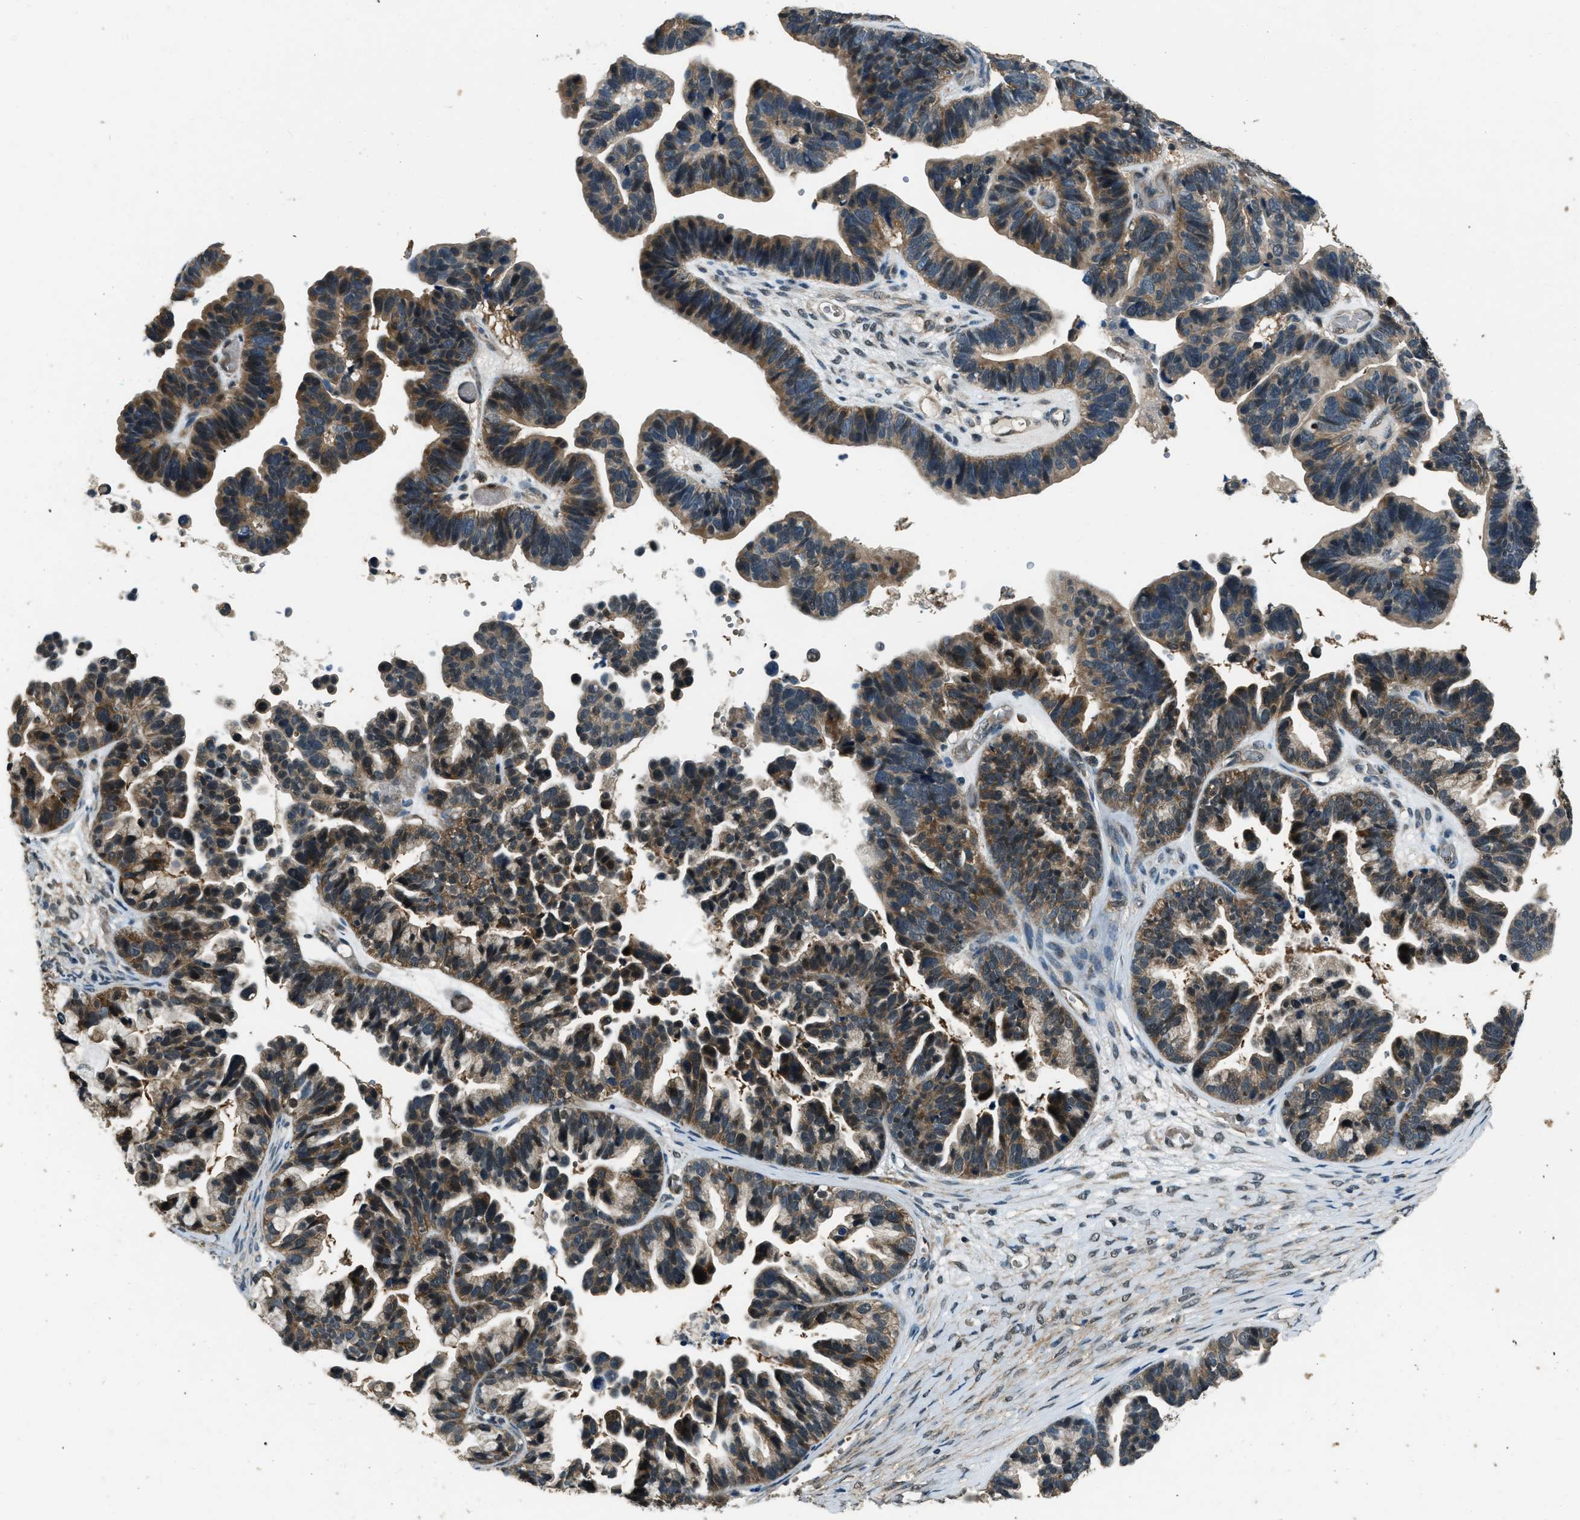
{"staining": {"intensity": "moderate", "quantity": ">75%", "location": "cytoplasmic/membranous"}, "tissue": "ovarian cancer", "cell_type": "Tumor cells", "image_type": "cancer", "snomed": [{"axis": "morphology", "description": "Cystadenocarcinoma, serous, NOS"}, {"axis": "topography", "description": "Ovary"}], "caption": "Tumor cells show moderate cytoplasmic/membranous expression in about >75% of cells in ovarian serous cystadenocarcinoma. The protein is shown in brown color, while the nuclei are stained blue.", "gene": "NUDCD3", "patient": {"sex": "female", "age": 56}}